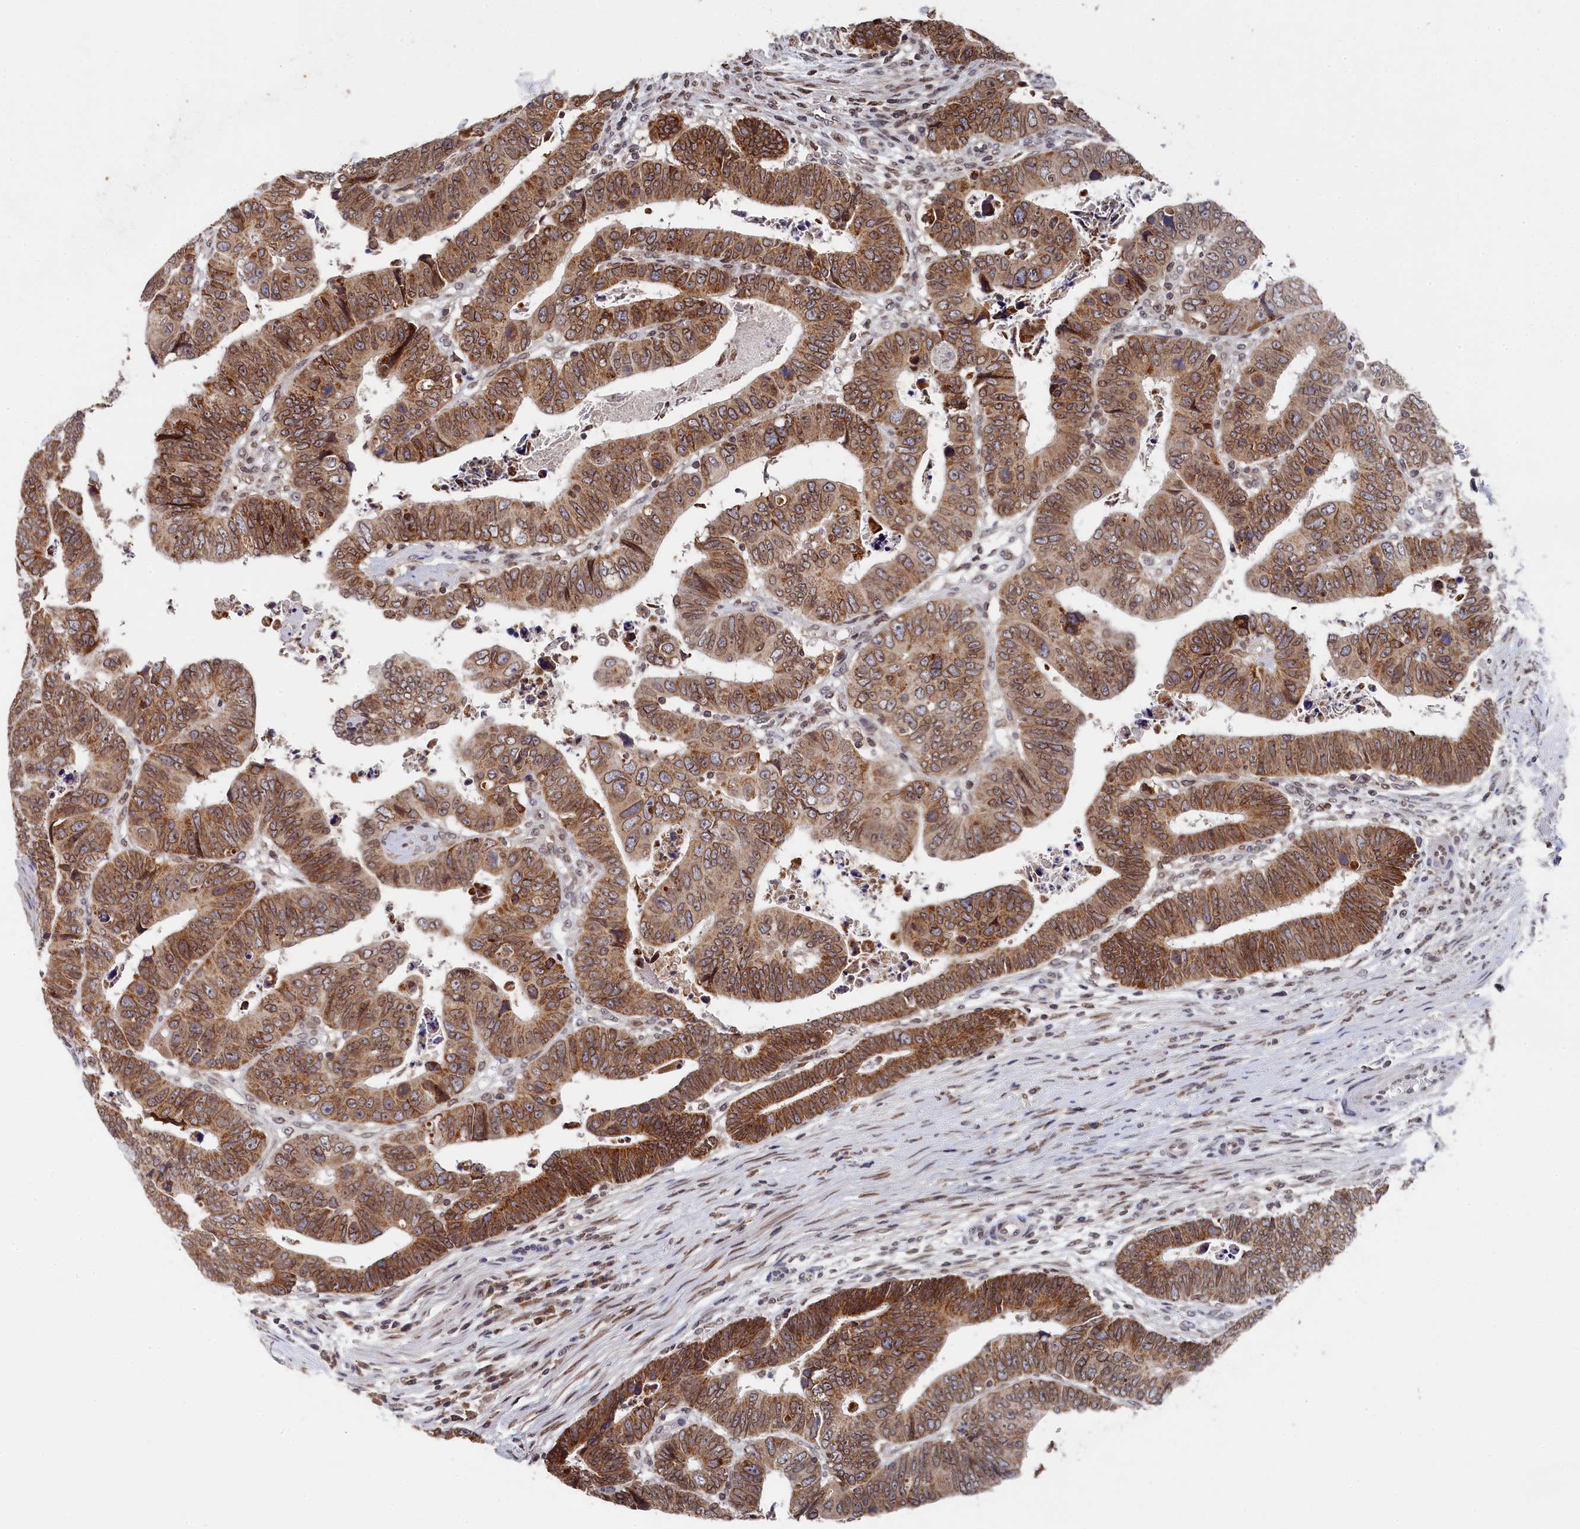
{"staining": {"intensity": "moderate", "quantity": ">75%", "location": "cytoplasmic/membranous,nuclear"}, "tissue": "colorectal cancer", "cell_type": "Tumor cells", "image_type": "cancer", "snomed": [{"axis": "morphology", "description": "Normal tissue, NOS"}, {"axis": "morphology", "description": "Adenocarcinoma, NOS"}, {"axis": "topography", "description": "Rectum"}], "caption": "A high-resolution photomicrograph shows IHC staining of colorectal adenocarcinoma, which reveals moderate cytoplasmic/membranous and nuclear staining in approximately >75% of tumor cells.", "gene": "ANKEF1", "patient": {"sex": "female", "age": 65}}